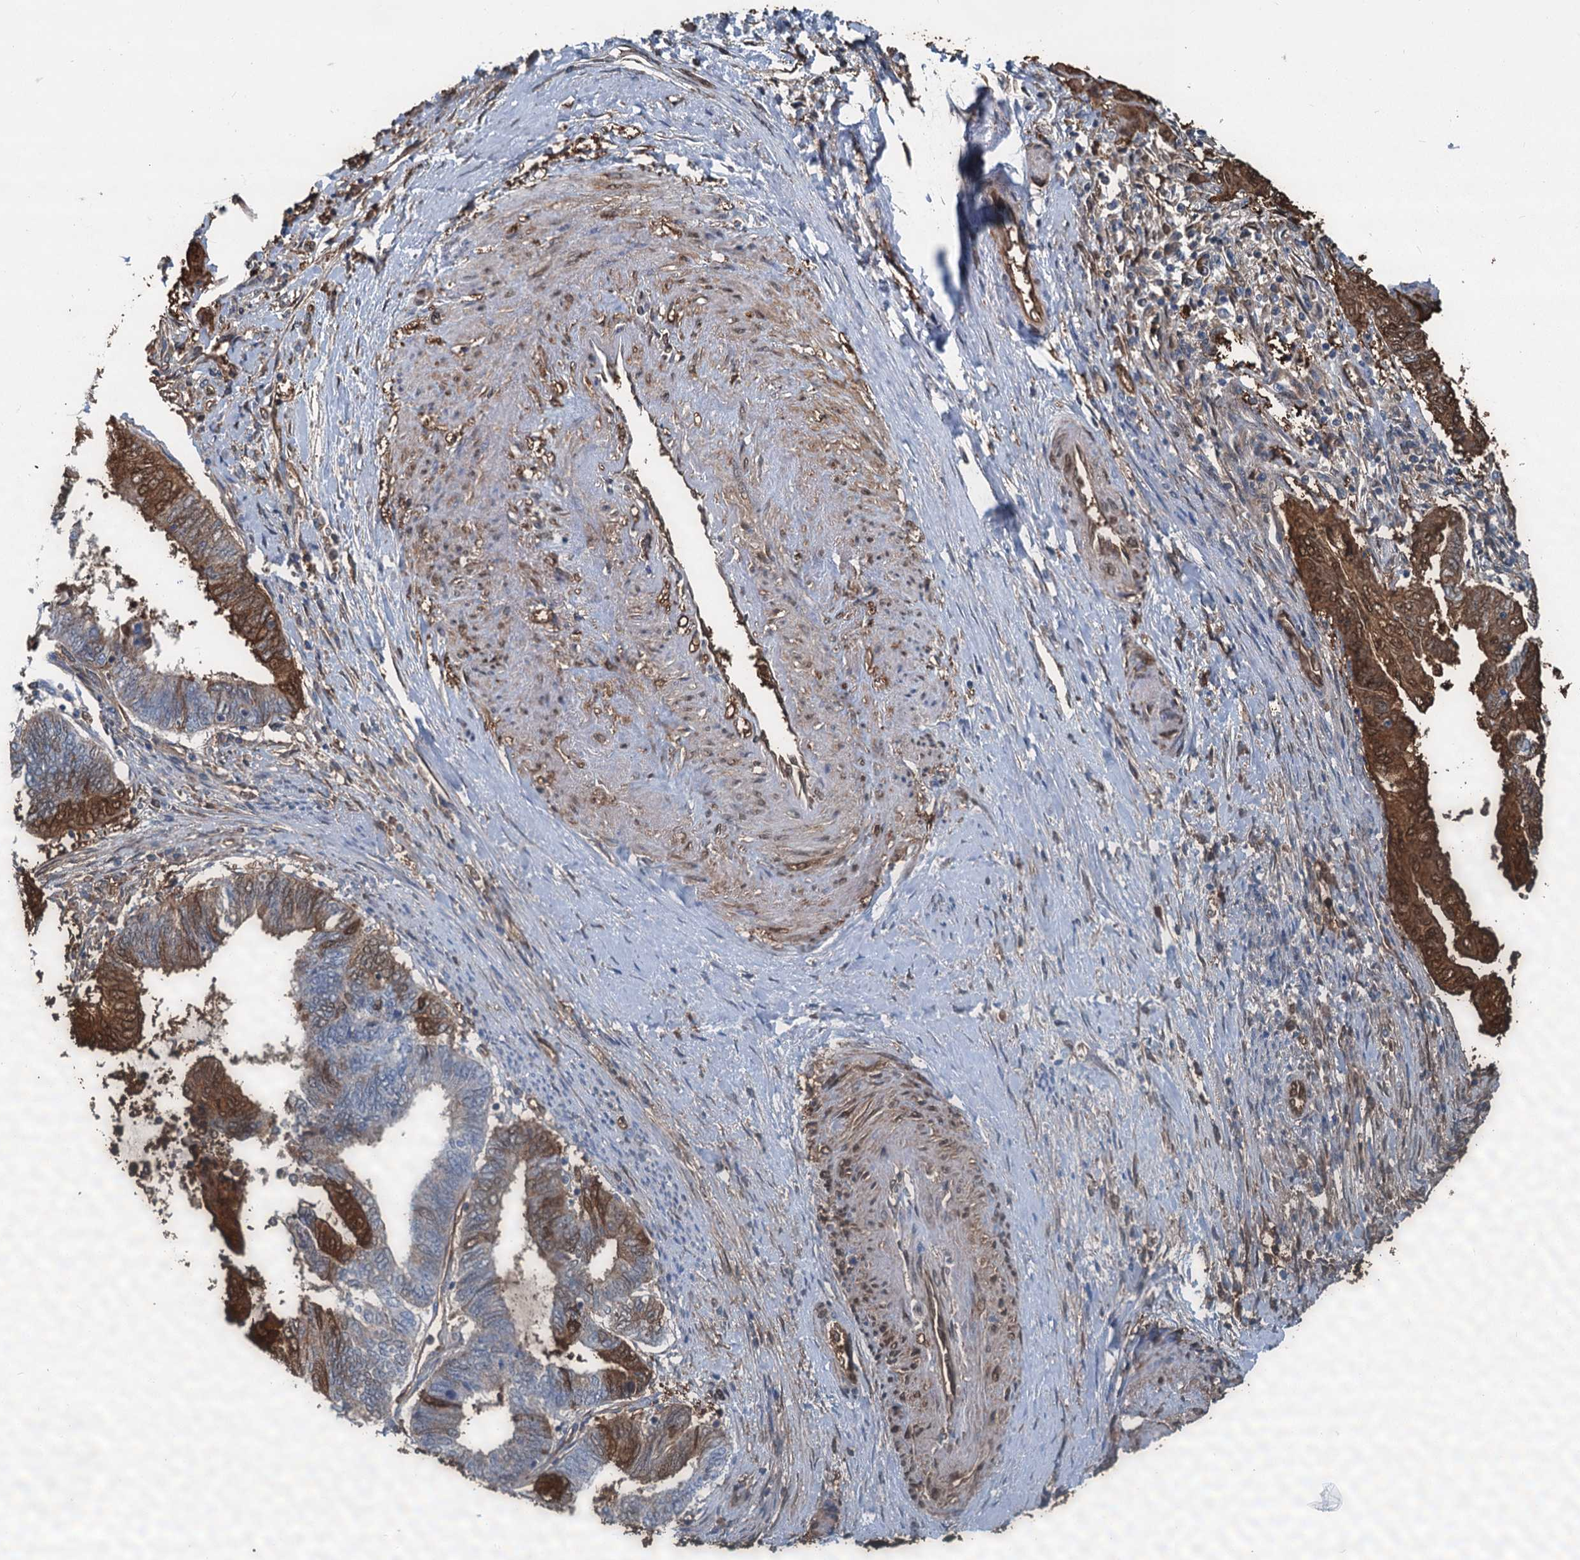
{"staining": {"intensity": "moderate", "quantity": "25%-75%", "location": "cytoplasmic/membranous,nuclear"}, "tissue": "endometrial cancer", "cell_type": "Tumor cells", "image_type": "cancer", "snomed": [{"axis": "morphology", "description": "Adenocarcinoma, NOS"}, {"axis": "topography", "description": "Uterus"}, {"axis": "topography", "description": "Endometrium"}], "caption": "This is an image of immunohistochemistry (IHC) staining of endometrial cancer, which shows moderate staining in the cytoplasmic/membranous and nuclear of tumor cells.", "gene": "S100A6", "patient": {"sex": "female", "age": 70}}